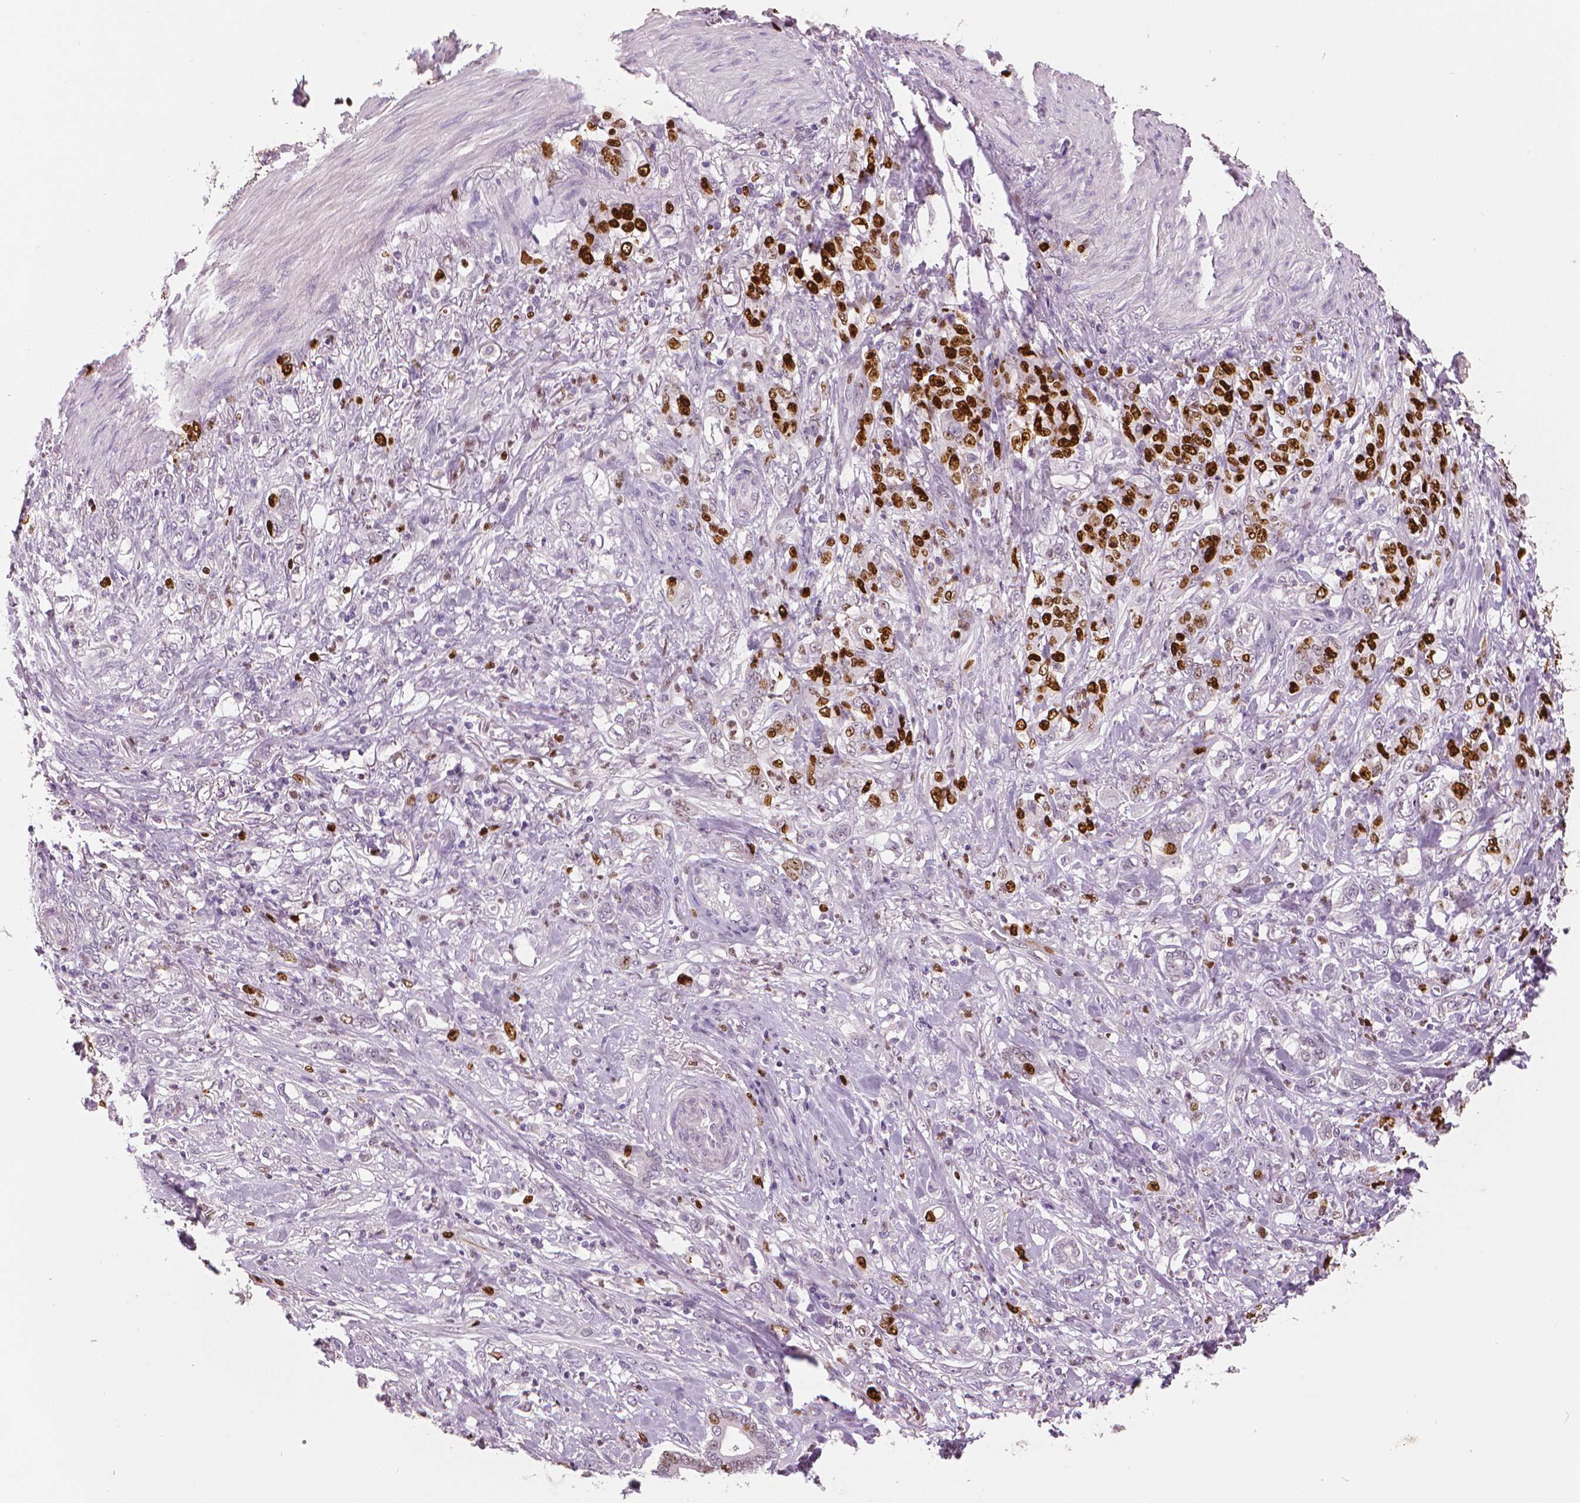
{"staining": {"intensity": "strong", "quantity": ">75%", "location": "nuclear"}, "tissue": "stomach cancer", "cell_type": "Tumor cells", "image_type": "cancer", "snomed": [{"axis": "morphology", "description": "Adenocarcinoma, NOS"}, {"axis": "topography", "description": "Stomach"}], "caption": "A brown stain shows strong nuclear positivity of a protein in human stomach cancer (adenocarcinoma) tumor cells.", "gene": "MKI67", "patient": {"sex": "female", "age": 79}}